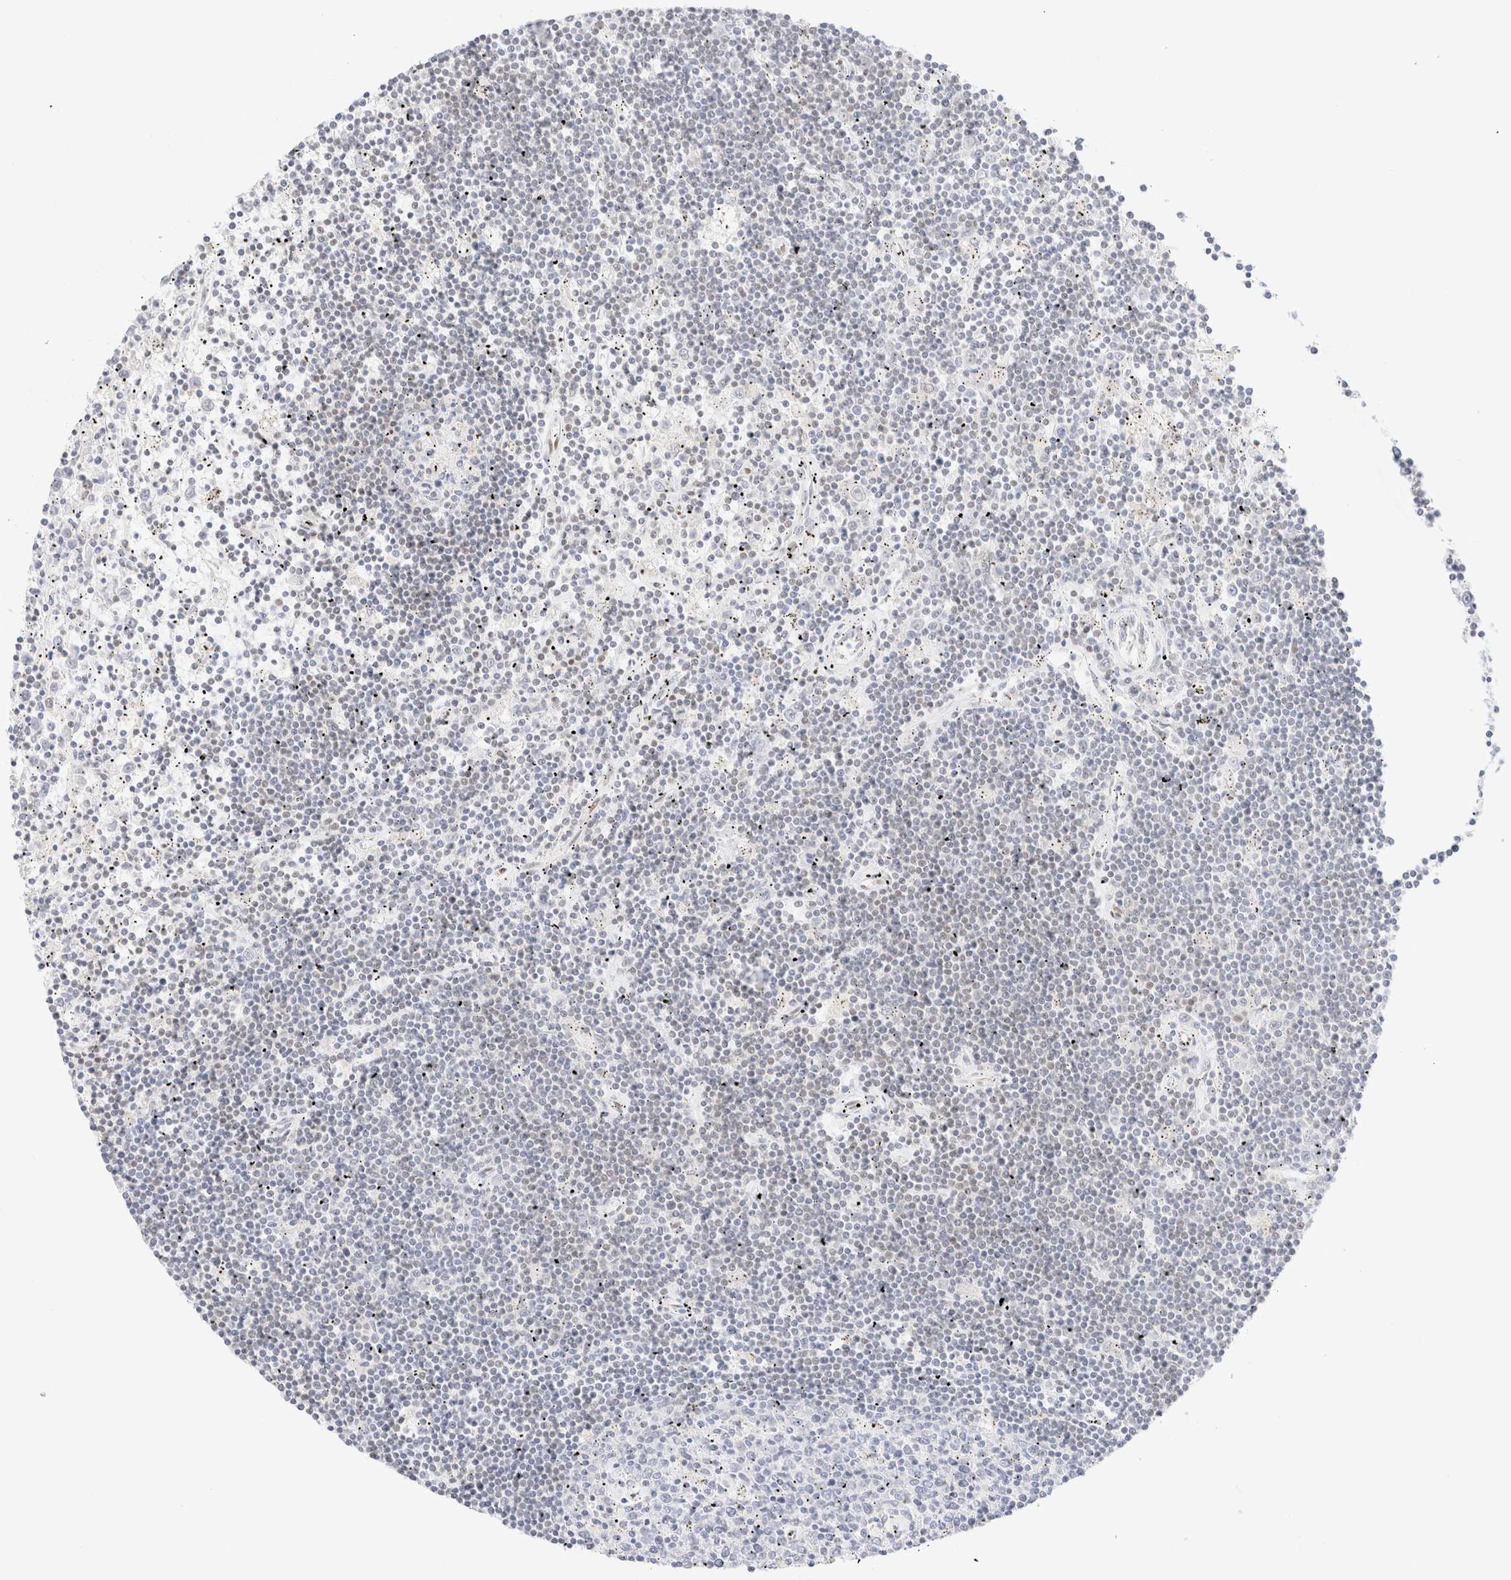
{"staining": {"intensity": "negative", "quantity": "none", "location": "none"}, "tissue": "lymphoma", "cell_type": "Tumor cells", "image_type": "cancer", "snomed": [{"axis": "morphology", "description": "Malignant lymphoma, non-Hodgkin's type, Low grade"}, {"axis": "topography", "description": "Spleen"}], "caption": "IHC micrograph of neoplastic tissue: human lymphoma stained with DAB (3,3'-diaminobenzidine) reveals no significant protein expression in tumor cells.", "gene": "CIC", "patient": {"sex": "male", "age": 76}}